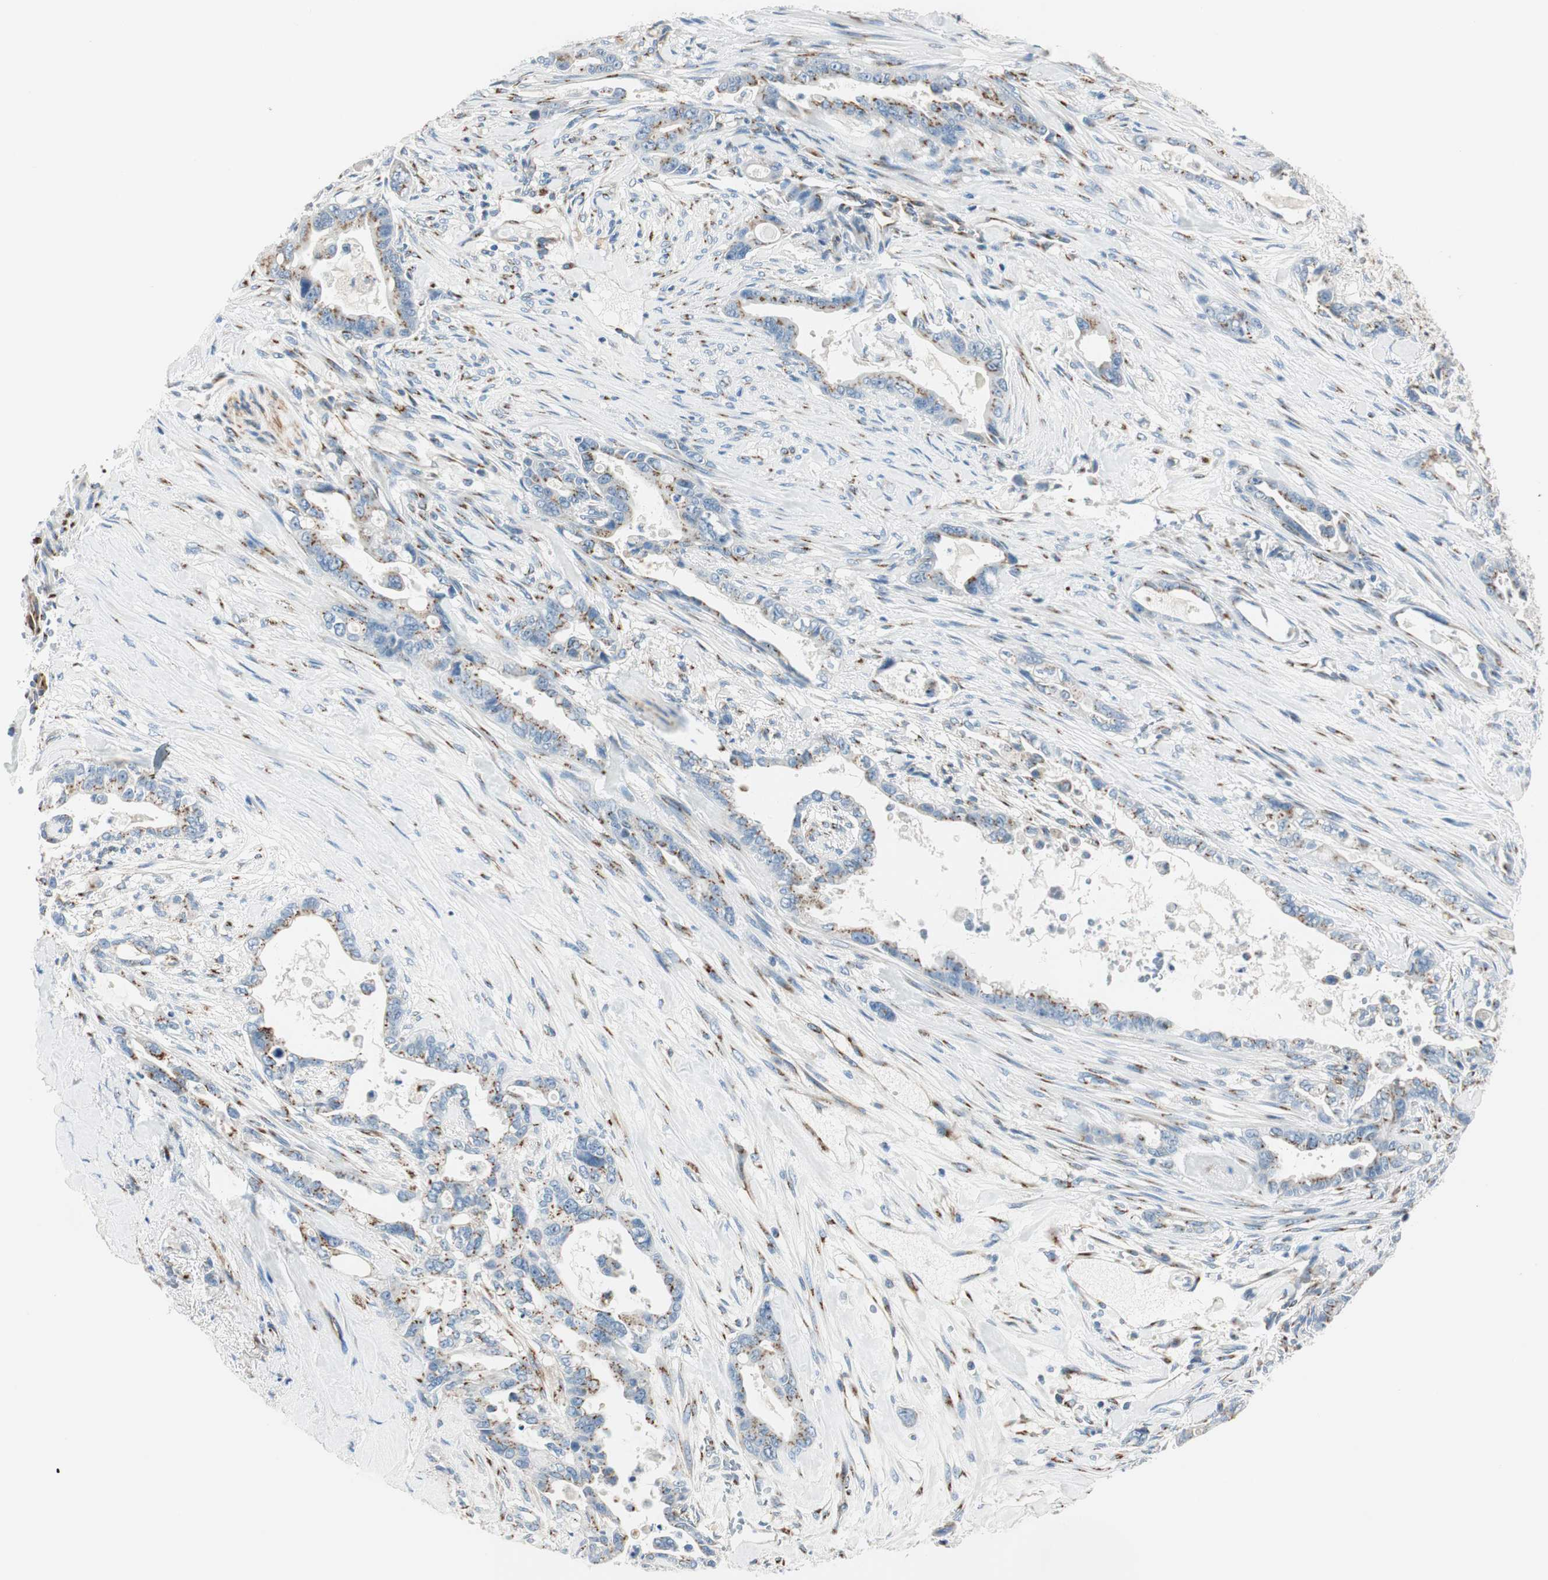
{"staining": {"intensity": "moderate", "quantity": ">75%", "location": "cytoplasmic/membranous"}, "tissue": "pancreatic cancer", "cell_type": "Tumor cells", "image_type": "cancer", "snomed": [{"axis": "morphology", "description": "Adenocarcinoma, NOS"}, {"axis": "topography", "description": "Pancreas"}], "caption": "Protein expression analysis of human pancreatic cancer reveals moderate cytoplasmic/membranous positivity in about >75% of tumor cells.", "gene": "TMF1", "patient": {"sex": "male", "age": 70}}